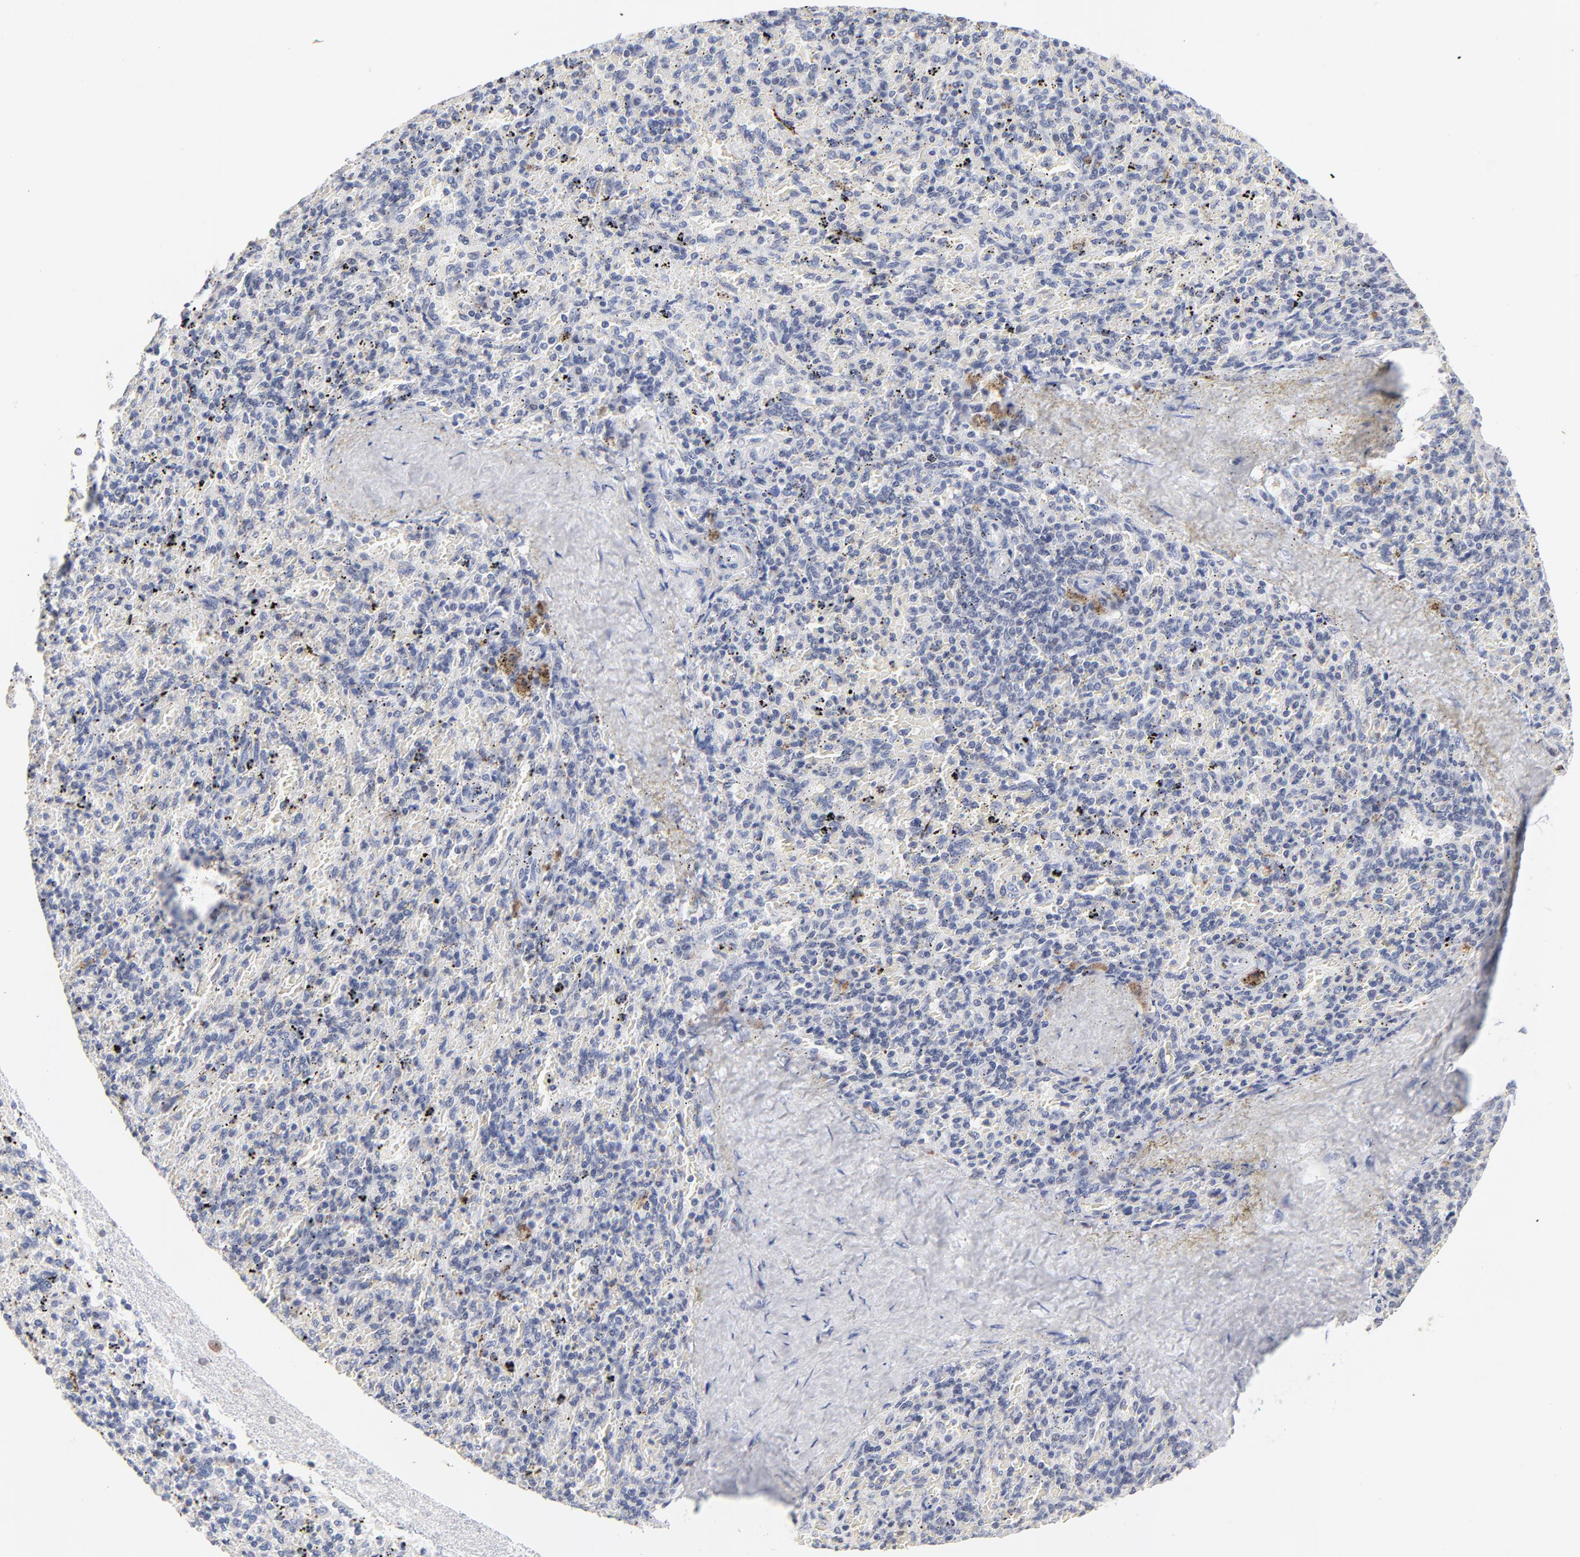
{"staining": {"intensity": "negative", "quantity": "none", "location": "none"}, "tissue": "spleen", "cell_type": "Cells in red pulp", "image_type": "normal", "snomed": [{"axis": "morphology", "description": "Normal tissue, NOS"}, {"axis": "topography", "description": "Spleen"}], "caption": "Immunohistochemistry image of benign spleen stained for a protein (brown), which demonstrates no staining in cells in red pulp. (DAB (3,3'-diaminobenzidine) immunohistochemistry, high magnification).", "gene": "ORC2", "patient": {"sex": "female", "age": 43}}